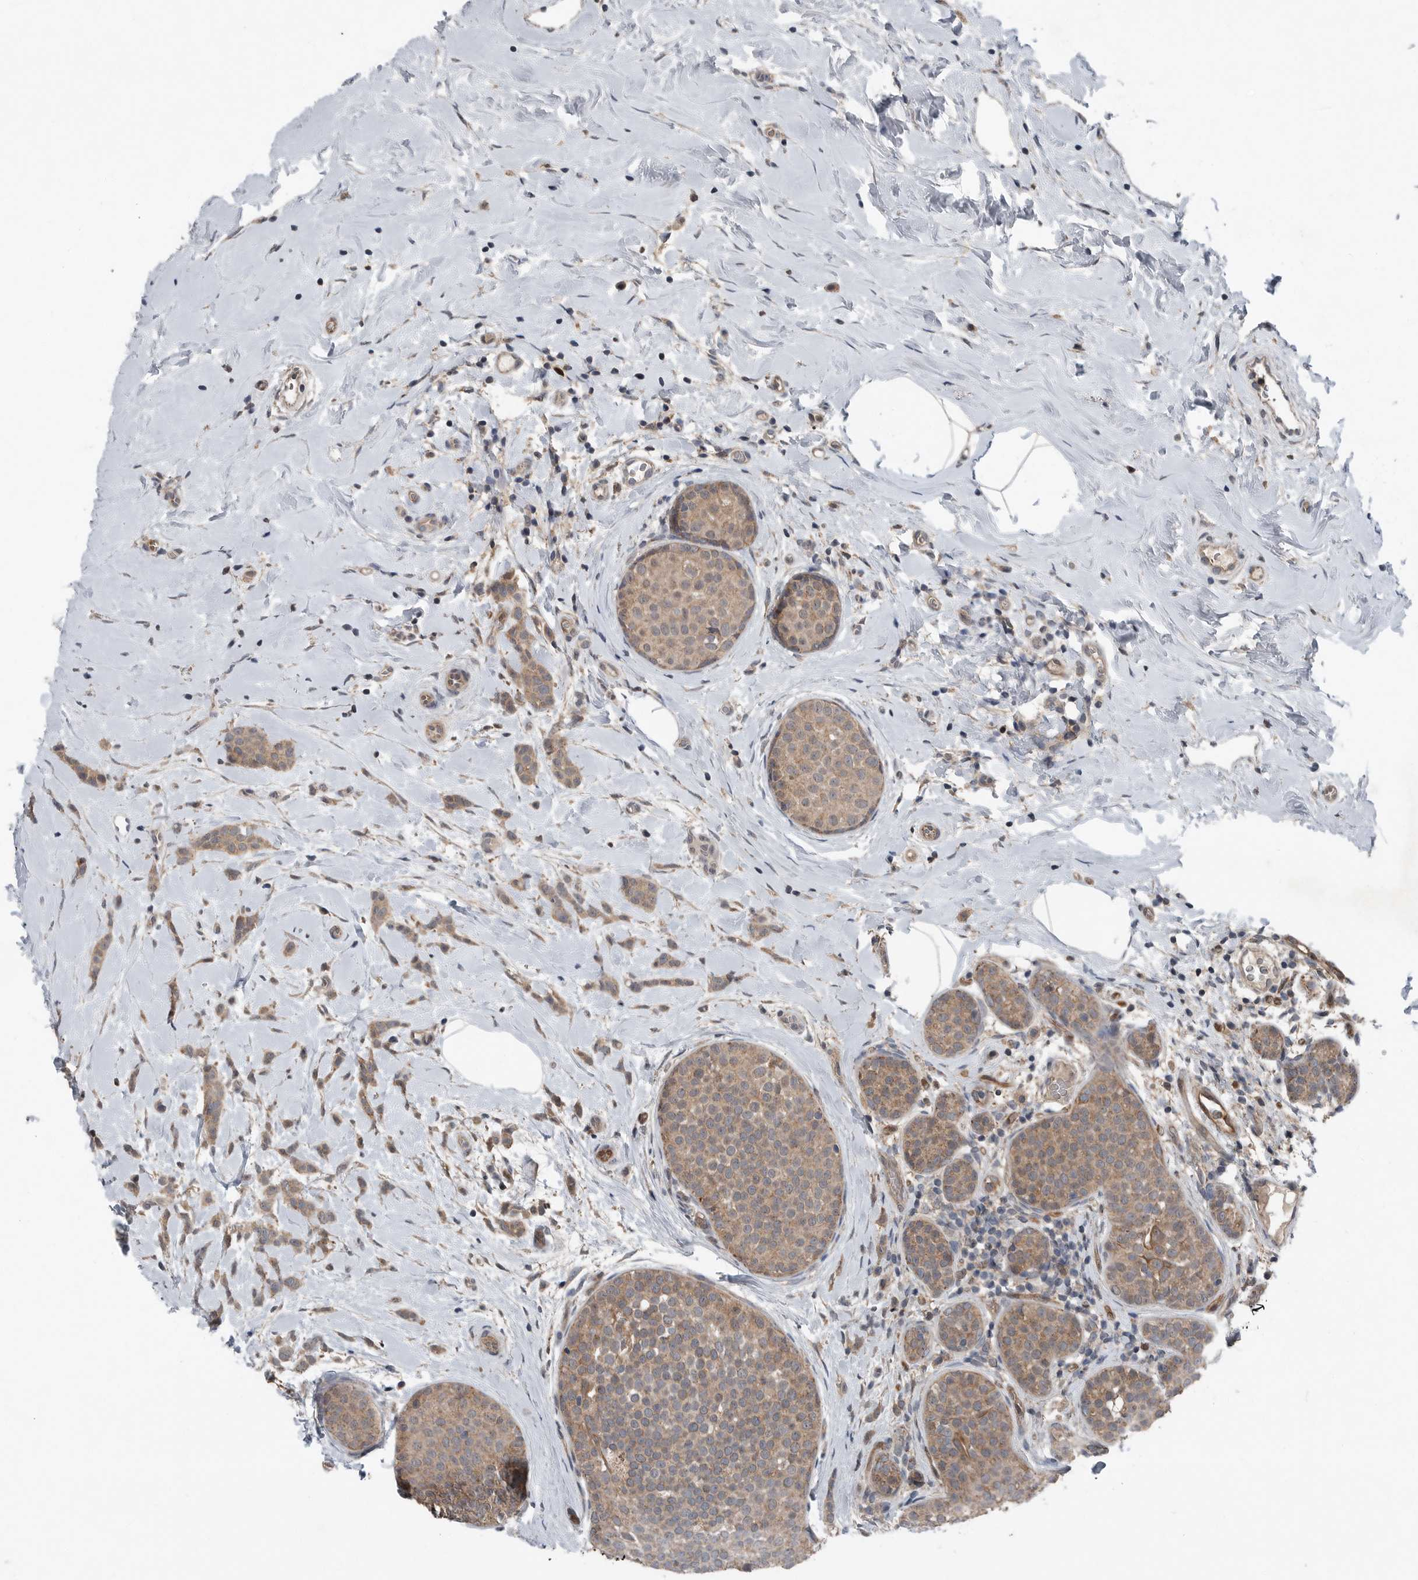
{"staining": {"intensity": "moderate", "quantity": ">75%", "location": "cytoplasmic/membranous"}, "tissue": "breast cancer", "cell_type": "Tumor cells", "image_type": "cancer", "snomed": [{"axis": "morphology", "description": "Lobular carcinoma, in situ"}, {"axis": "morphology", "description": "Lobular carcinoma"}, {"axis": "topography", "description": "Breast"}], "caption": "Moderate cytoplasmic/membranous expression for a protein is appreciated in about >75% of tumor cells of breast cancer using immunohistochemistry.", "gene": "SCP2", "patient": {"sex": "female", "age": 41}}